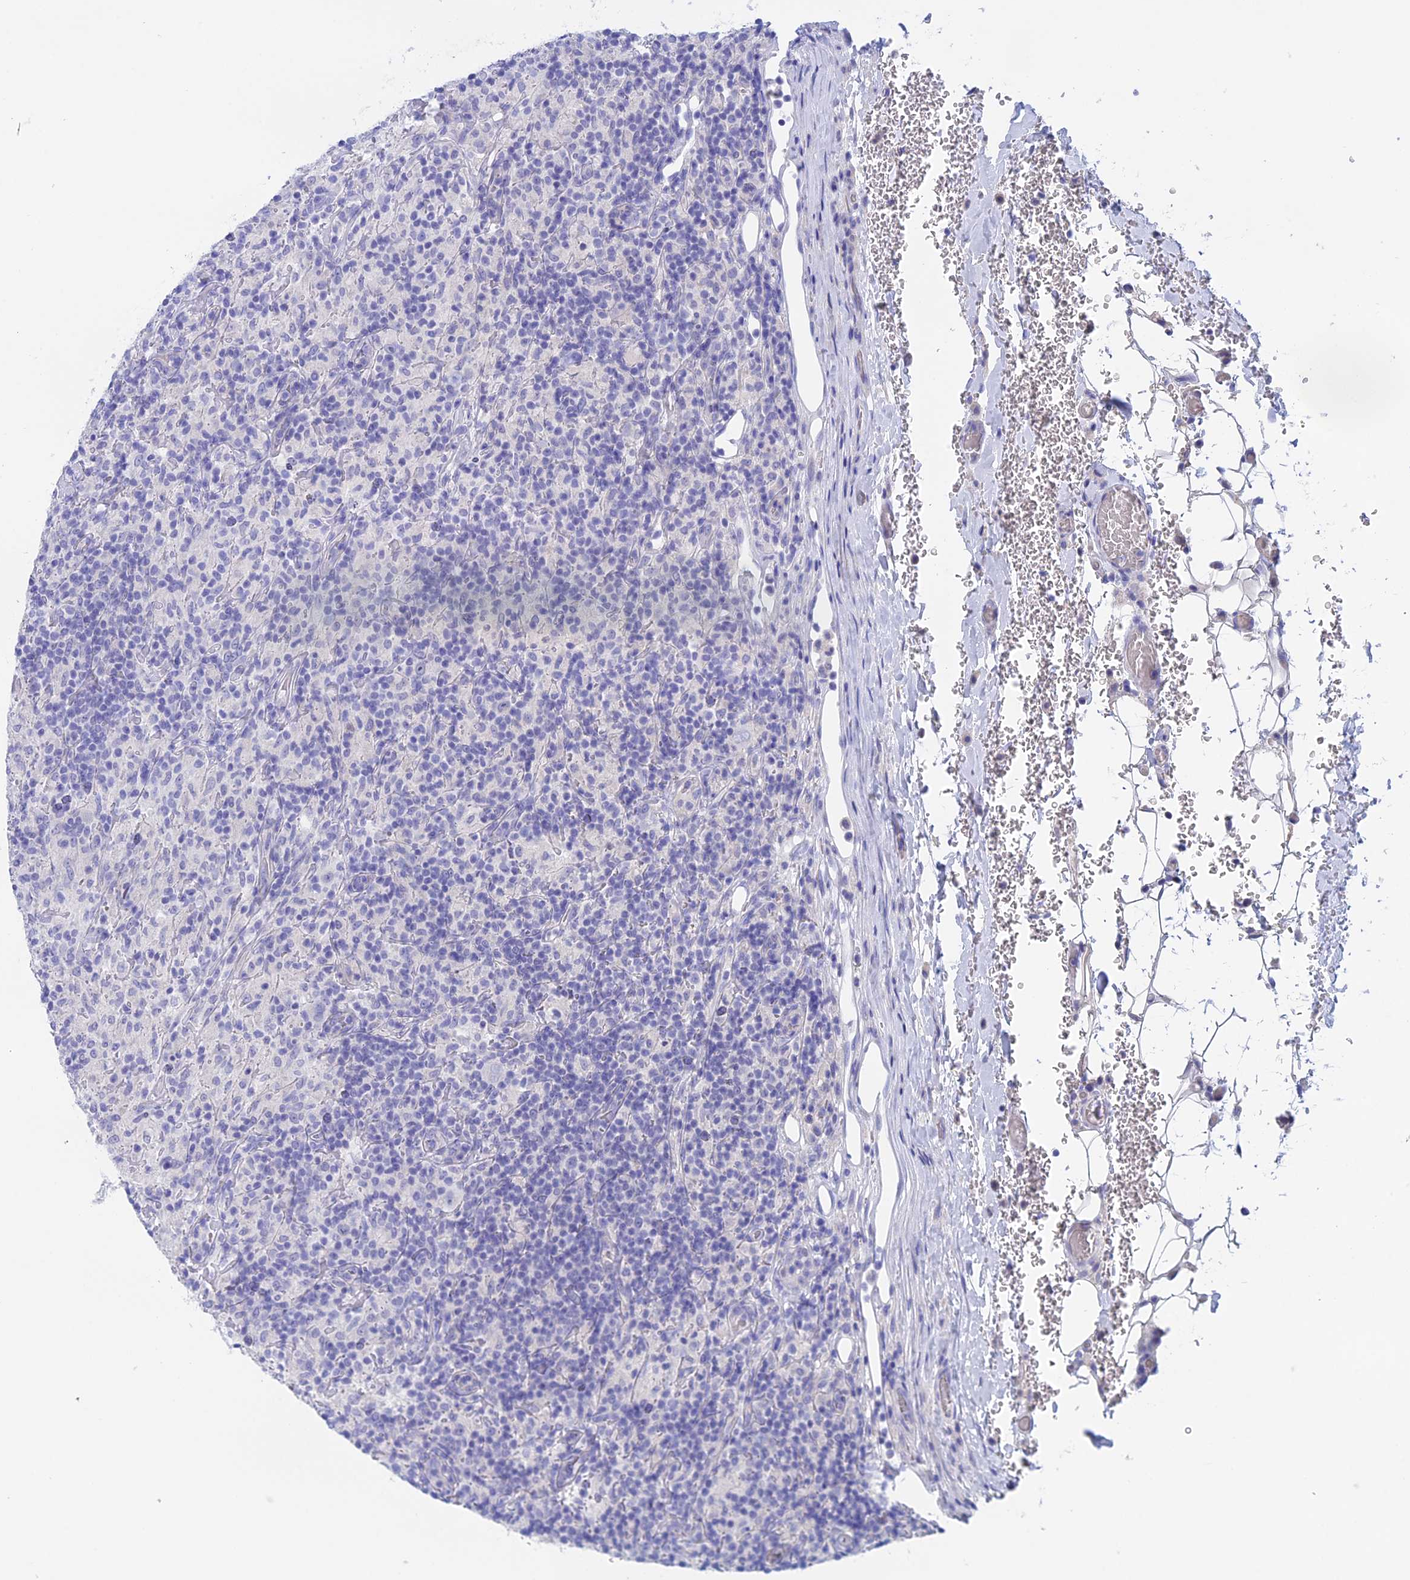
{"staining": {"intensity": "negative", "quantity": "none", "location": "none"}, "tissue": "lymphoma", "cell_type": "Tumor cells", "image_type": "cancer", "snomed": [{"axis": "morphology", "description": "Hodgkin's disease, NOS"}, {"axis": "topography", "description": "Lymph node"}], "caption": "Immunohistochemistry (IHC) image of neoplastic tissue: human lymphoma stained with DAB shows no significant protein positivity in tumor cells.", "gene": "BTBD19", "patient": {"sex": "male", "age": 70}}